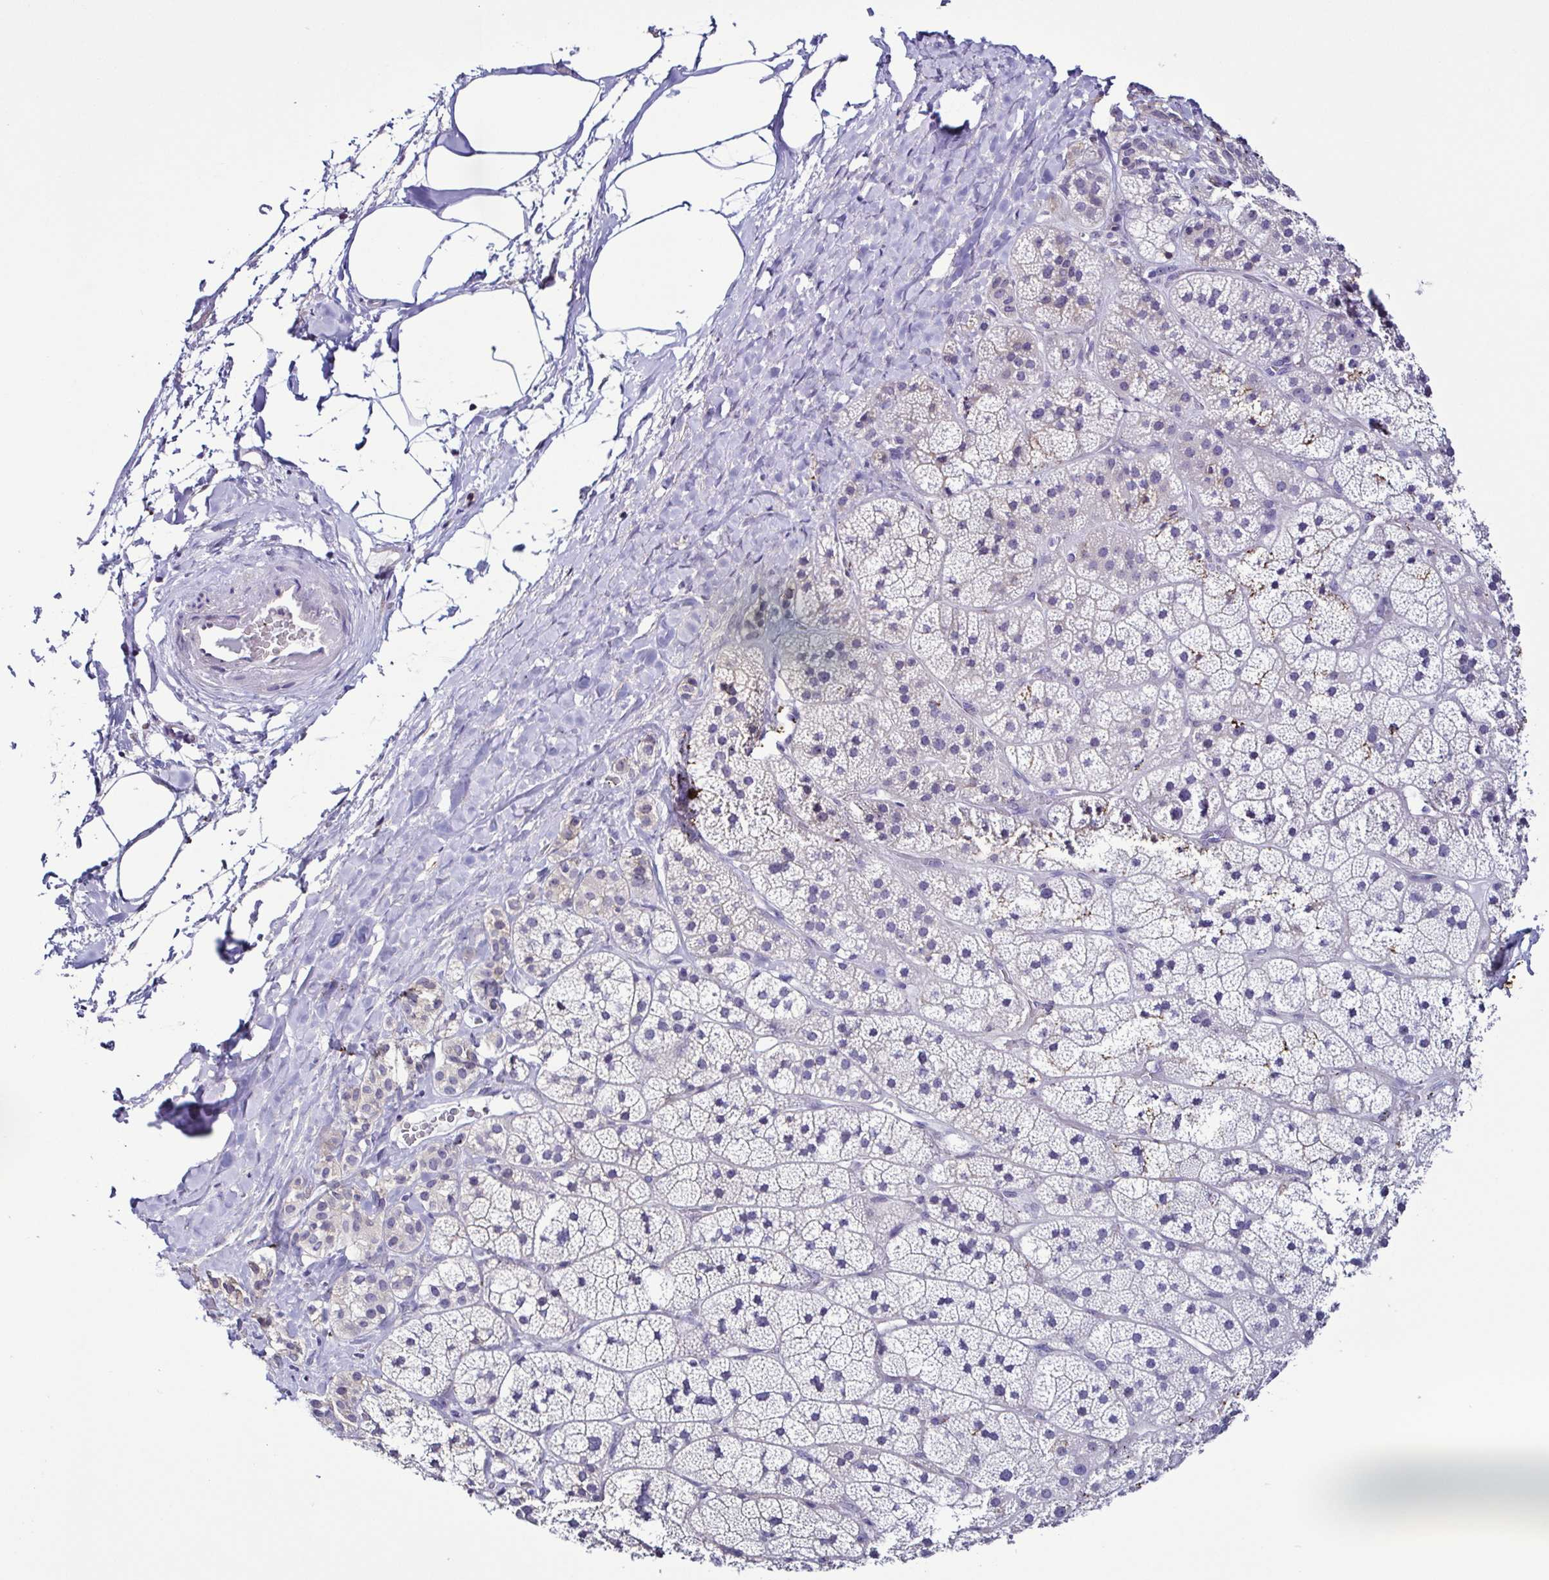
{"staining": {"intensity": "weak", "quantity": "<25%", "location": "cytoplasmic/membranous"}, "tissue": "adrenal gland", "cell_type": "Glandular cells", "image_type": "normal", "snomed": [{"axis": "morphology", "description": "Normal tissue, NOS"}, {"axis": "topography", "description": "Adrenal gland"}], "caption": "Immunohistochemistry (IHC) micrograph of normal human adrenal gland stained for a protein (brown), which reveals no expression in glandular cells. (DAB (3,3'-diaminobenzidine) immunohistochemistry, high magnification).", "gene": "TNNT2", "patient": {"sex": "male", "age": 57}}